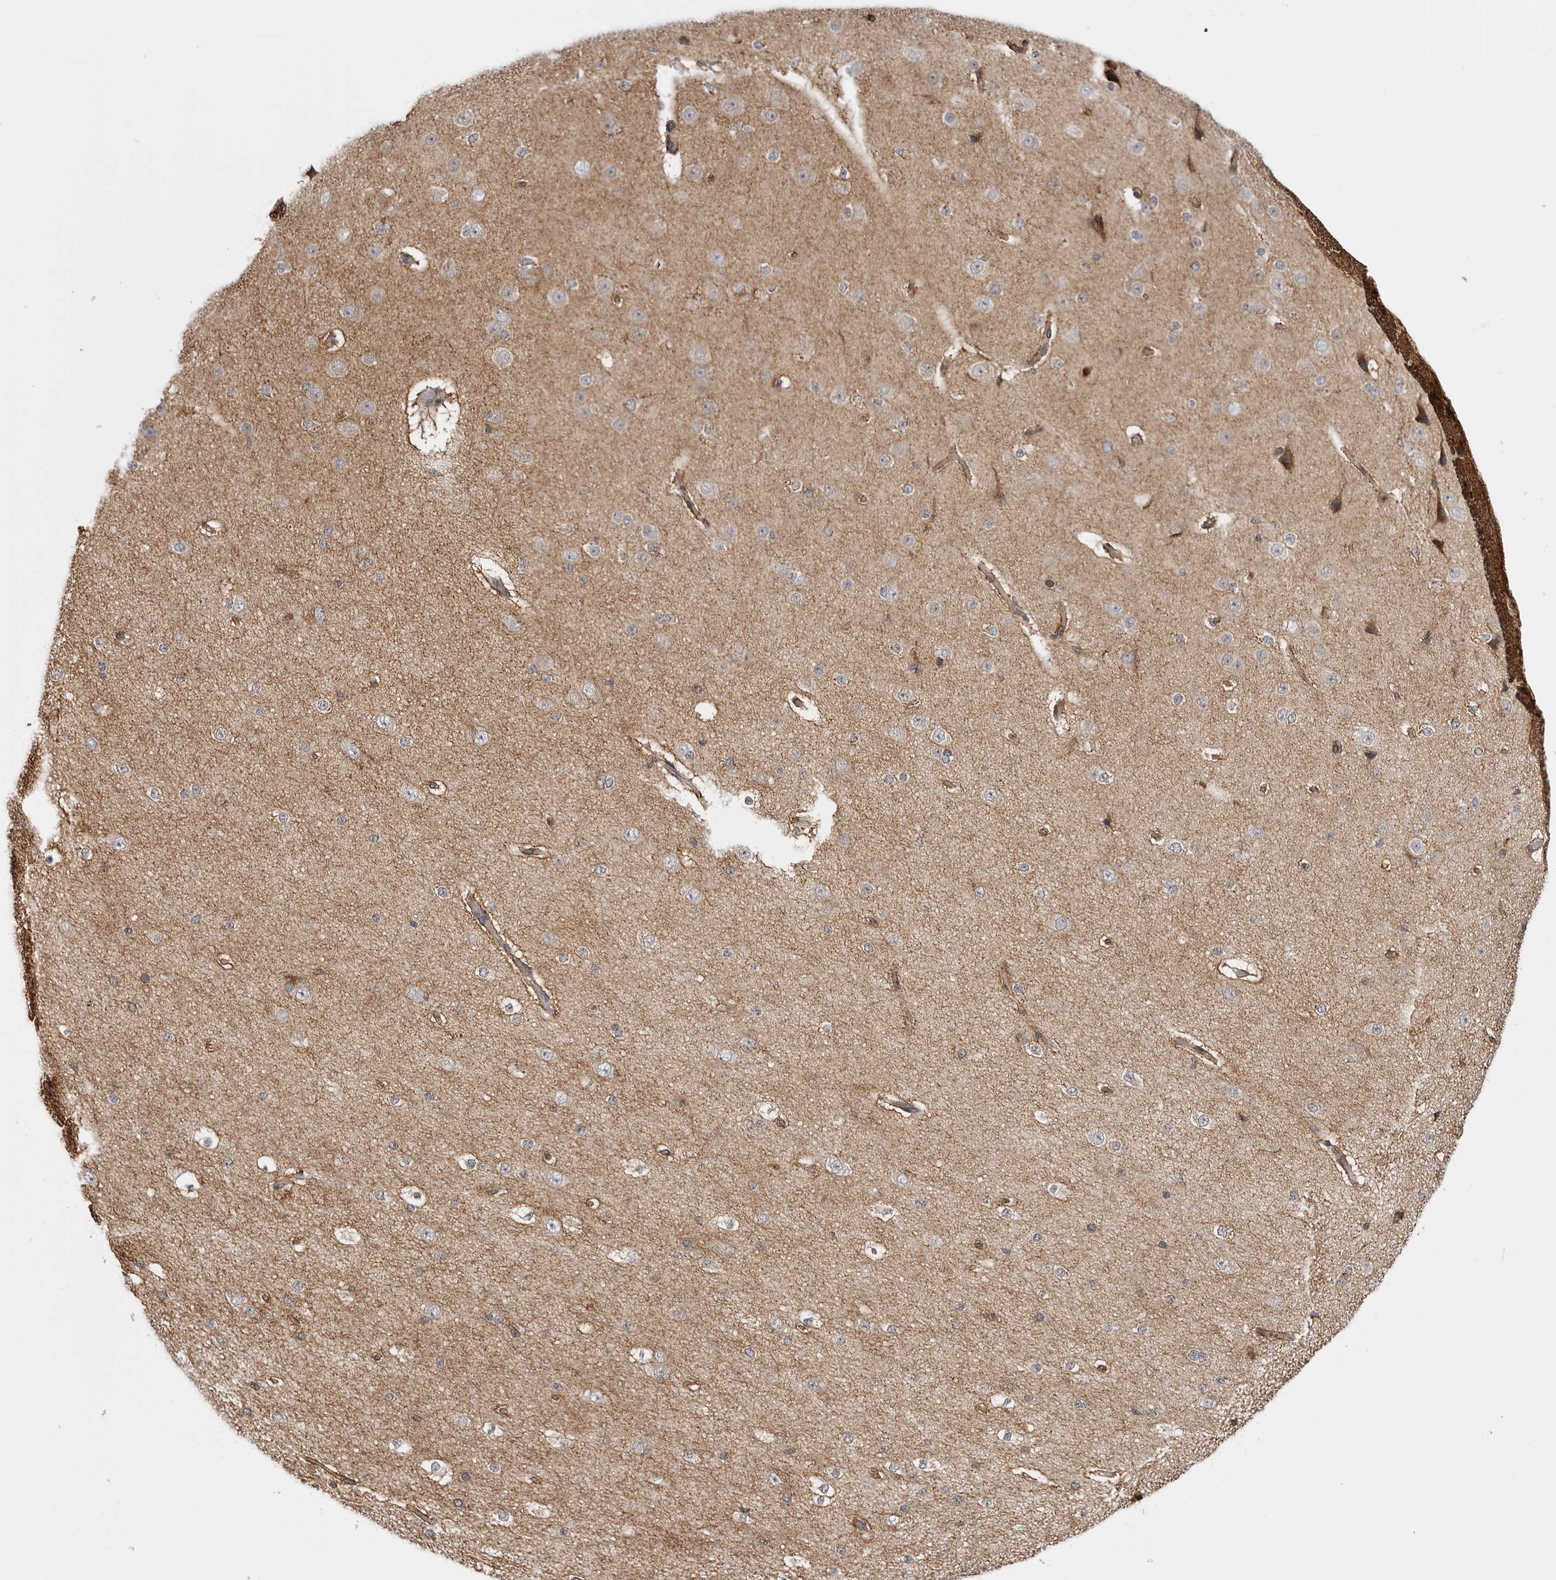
{"staining": {"intensity": "moderate", "quantity": ">75%", "location": "cytoplasmic/membranous"}, "tissue": "cerebral cortex", "cell_type": "Endothelial cells", "image_type": "normal", "snomed": [{"axis": "morphology", "description": "Normal tissue, NOS"}, {"axis": "morphology", "description": "Developmental malformation"}, {"axis": "topography", "description": "Cerebral cortex"}], "caption": "Immunohistochemistry photomicrograph of unremarkable cerebral cortex: human cerebral cortex stained using IHC exhibits medium levels of moderate protein expression localized specifically in the cytoplasmic/membranous of endothelial cells, appearing as a cytoplasmic/membranous brown color.", "gene": "CDK20", "patient": {"sex": "female", "age": 30}}